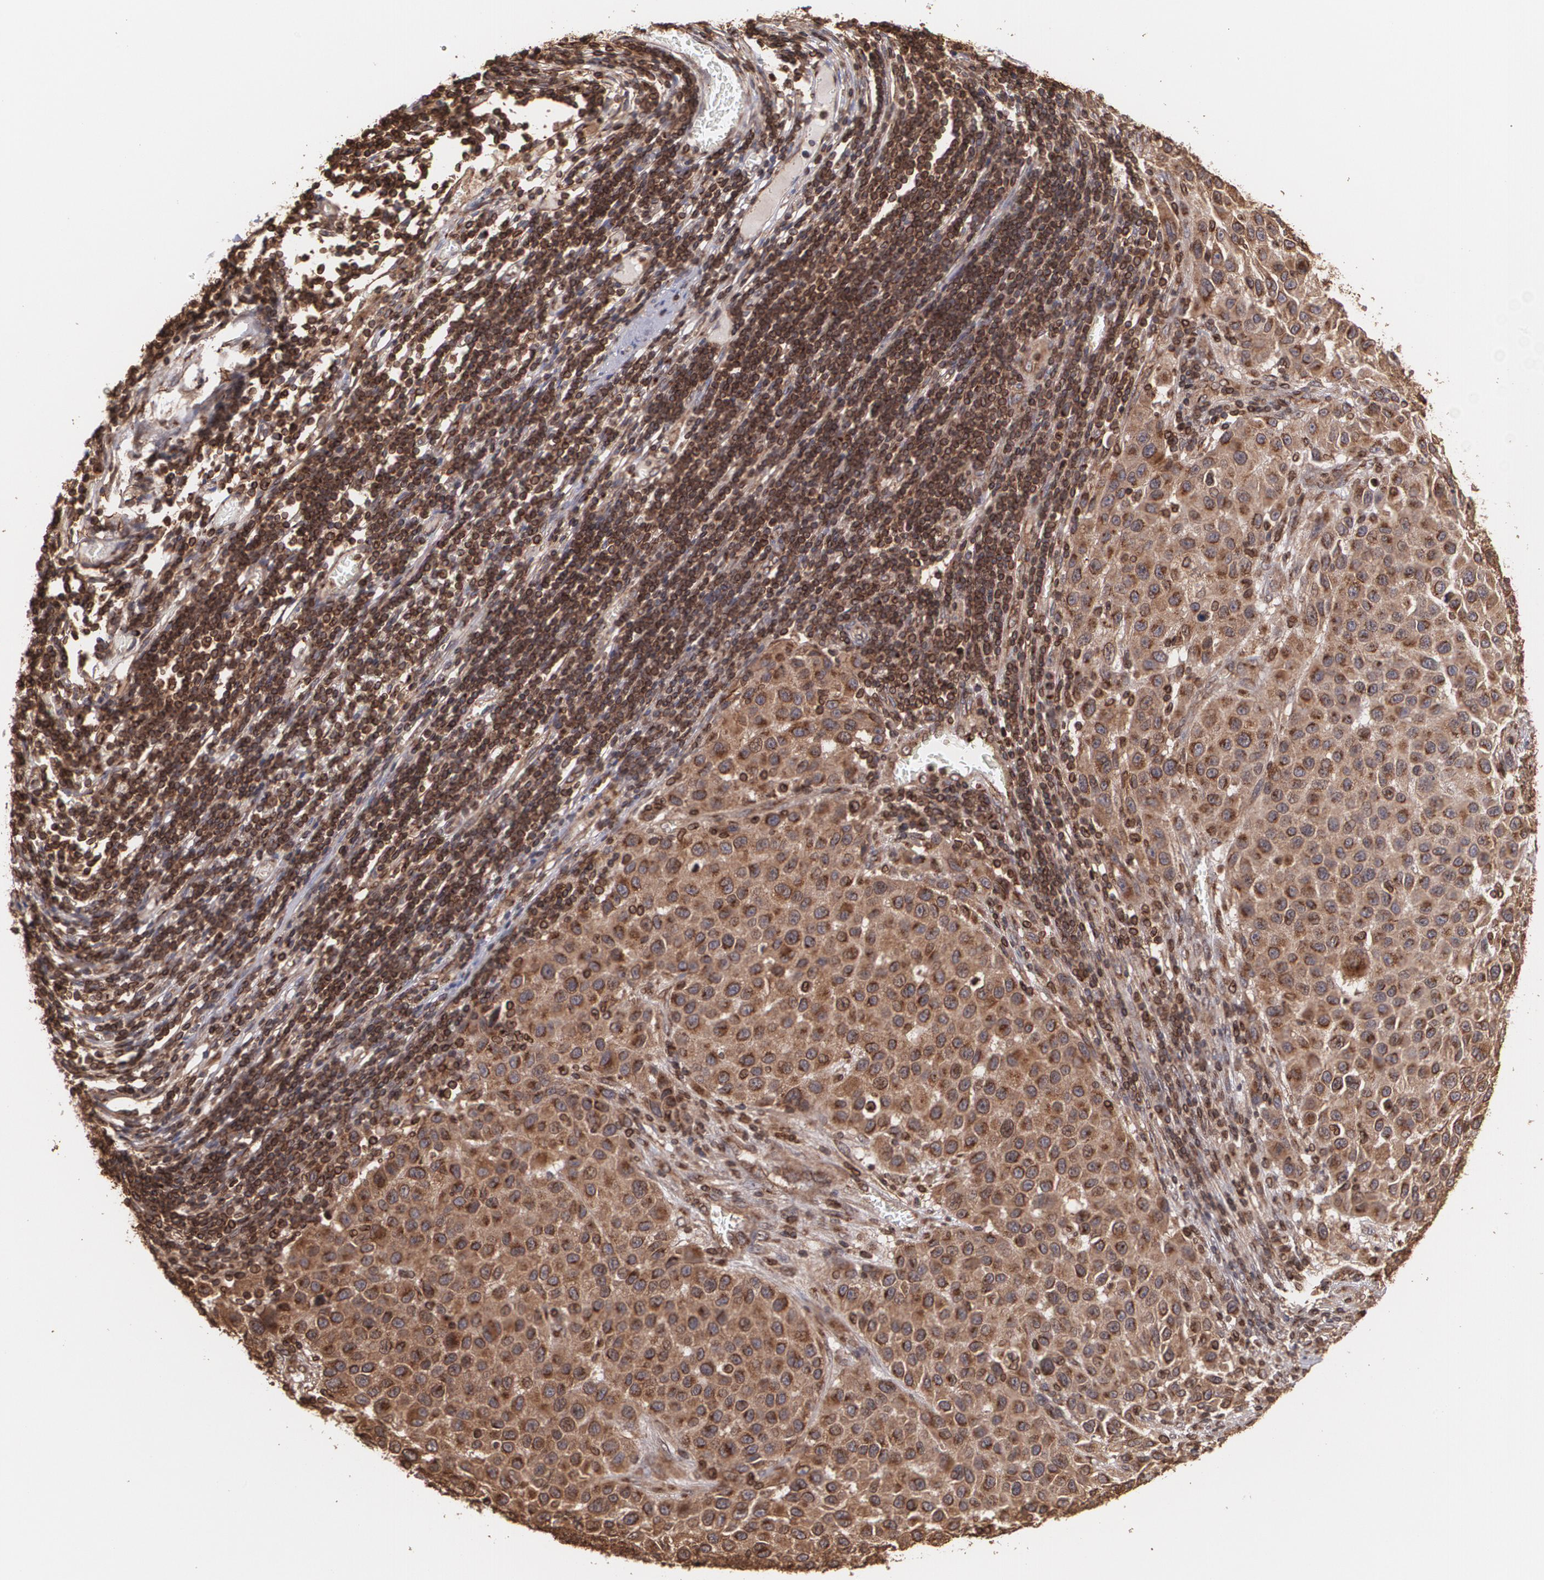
{"staining": {"intensity": "moderate", "quantity": ">75%", "location": "cytoplasmic/membranous"}, "tissue": "melanoma", "cell_type": "Tumor cells", "image_type": "cancer", "snomed": [{"axis": "morphology", "description": "Malignant melanoma, Metastatic site"}, {"axis": "topography", "description": "Lymph node"}], "caption": "This is an image of immunohistochemistry (IHC) staining of melanoma, which shows moderate staining in the cytoplasmic/membranous of tumor cells.", "gene": "TRIP11", "patient": {"sex": "male", "age": 61}}